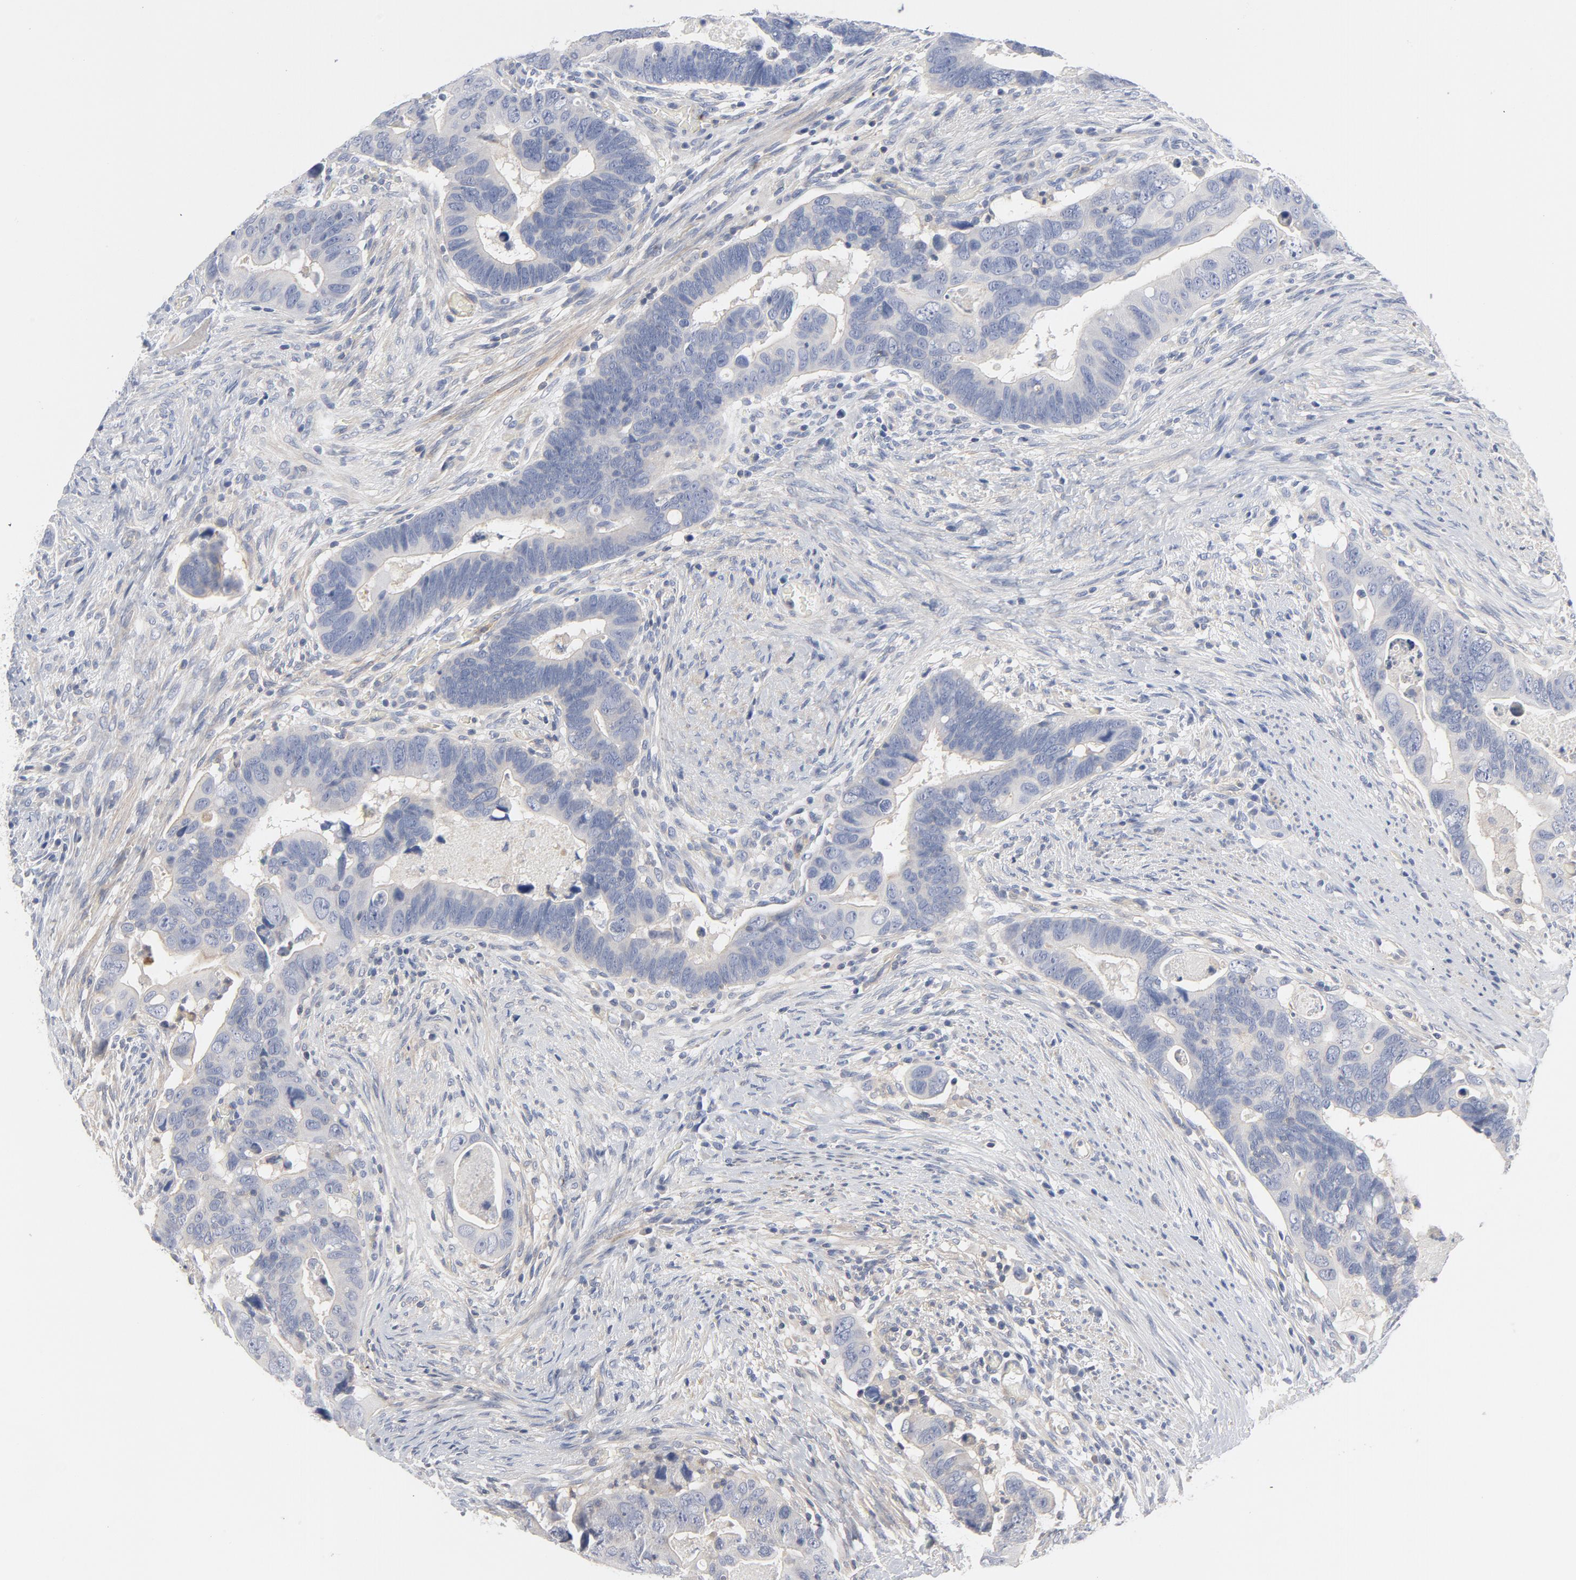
{"staining": {"intensity": "negative", "quantity": "none", "location": "none"}, "tissue": "colorectal cancer", "cell_type": "Tumor cells", "image_type": "cancer", "snomed": [{"axis": "morphology", "description": "Adenocarcinoma, NOS"}, {"axis": "topography", "description": "Rectum"}], "caption": "Human colorectal cancer stained for a protein using immunohistochemistry exhibits no positivity in tumor cells.", "gene": "ROCK1", "patient": {"sex": "male", "age": 53}}